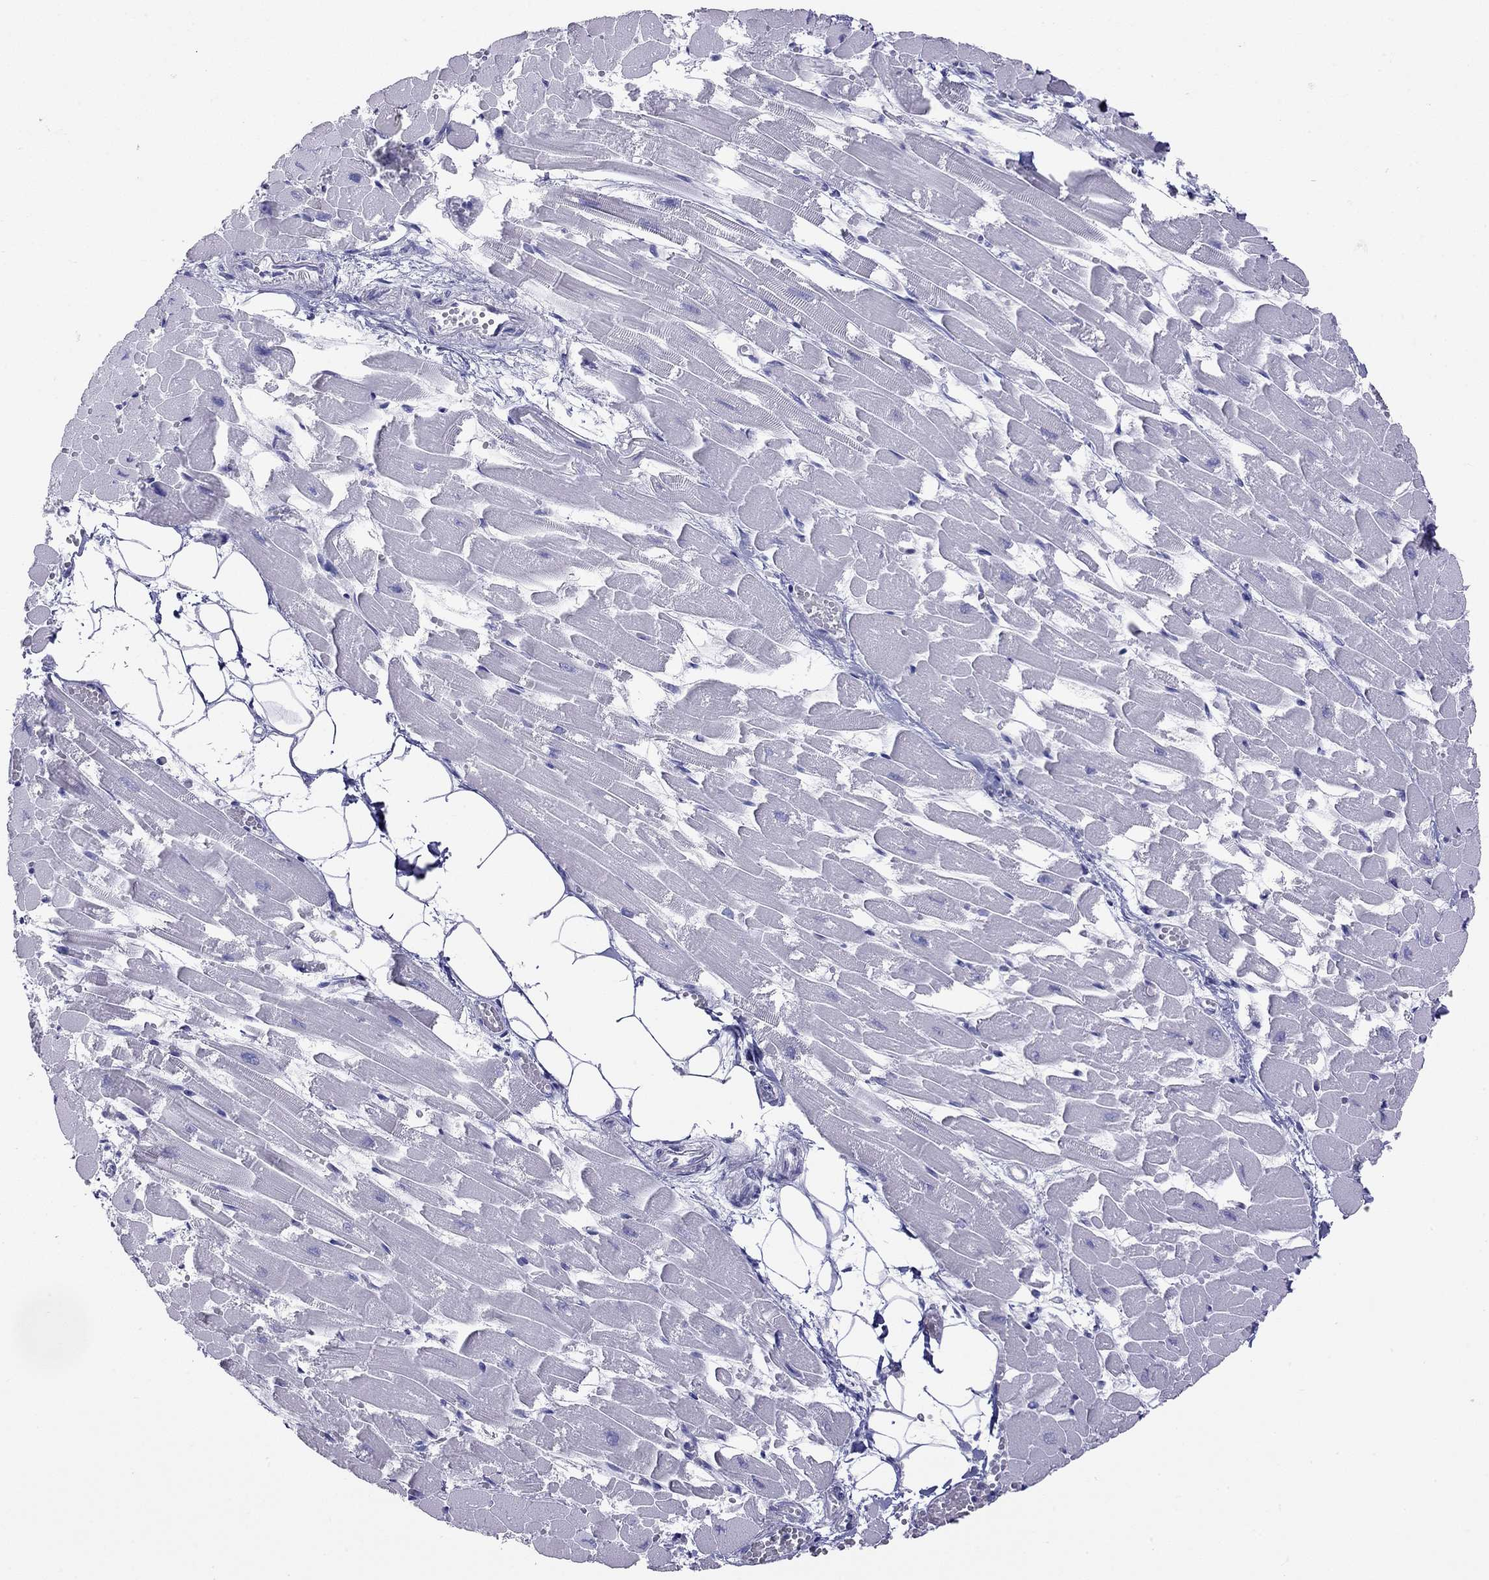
{"staining": {"intensity": "negative", "quantity": "none", "location": "none"}, "tissue": "heart muscle", "cell_type": "Cardiomyocytes", "image_type": "normal", "snomed": [{"axis": "morphology", "description": "Normal tissue, NOS"}, {"axis": "topography", "description": "Heart"}], "caption": "This is an immunohistochemistry (IHC) histopathology image of normal human heart muscle. There is no staining in cardiomyocytes.", "gene": "HLA", "patient": {"sex": "female", "age": 52}}